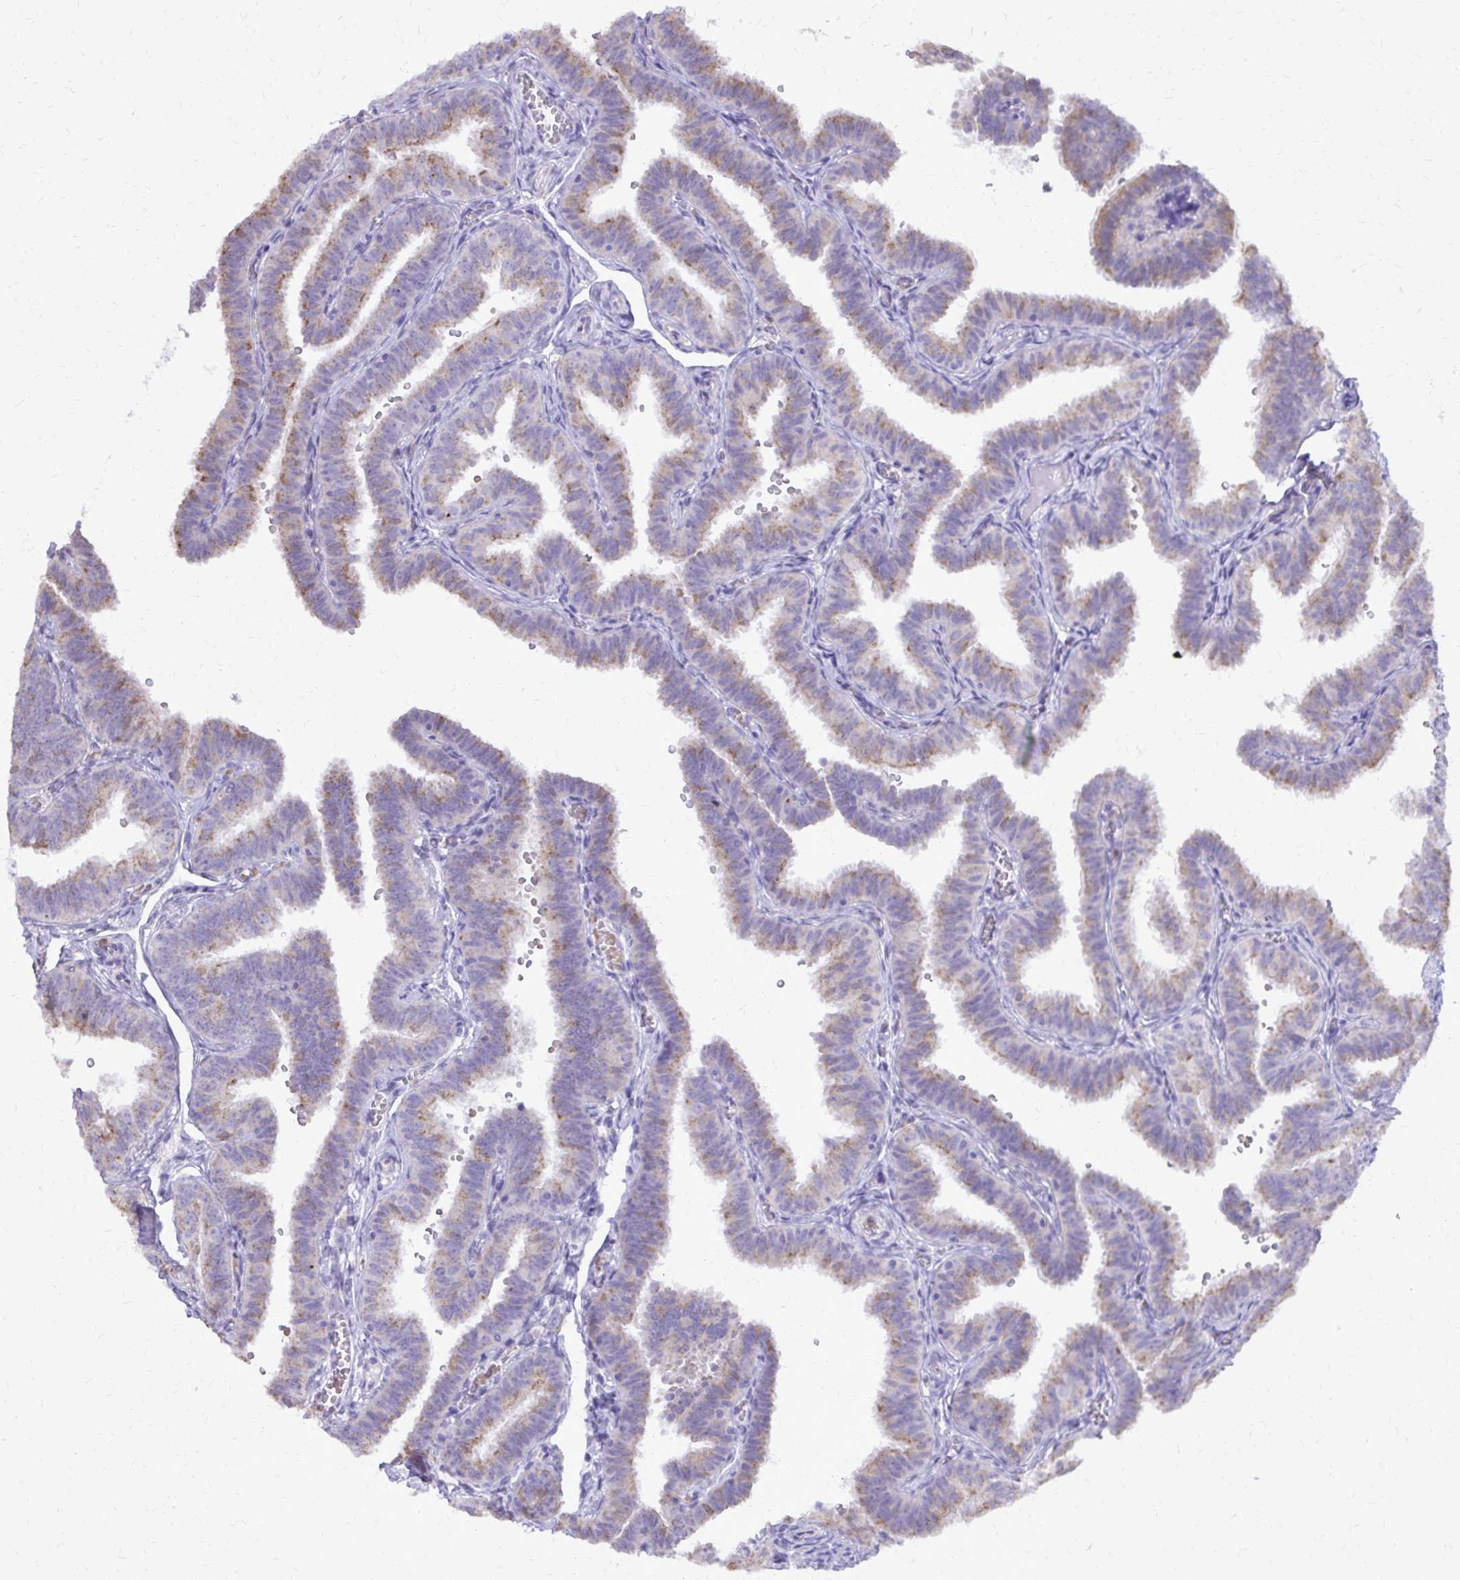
{"staining": {"intensity": "weak", "quantity": "25%-75%", "location": "cytoplasmic/membranous"}, "tissue": "fallopian tube", "cell_type": "Glandular cells", "image_type": "normal", "snomed": [{"axis": "morphology", "description": "Normal tissue, NOS"}, {"axis": "topography", "description": "Fallopian tube"}], "caption": "Weak cytoplasmic/membranous staining is identified in about 25%-75% of glandular cells in benign fallopian tube. (IHC, brightfield microscopy, high magnification).", "gene": "CAT", "patient": {"sex": "female", "age": 25}}